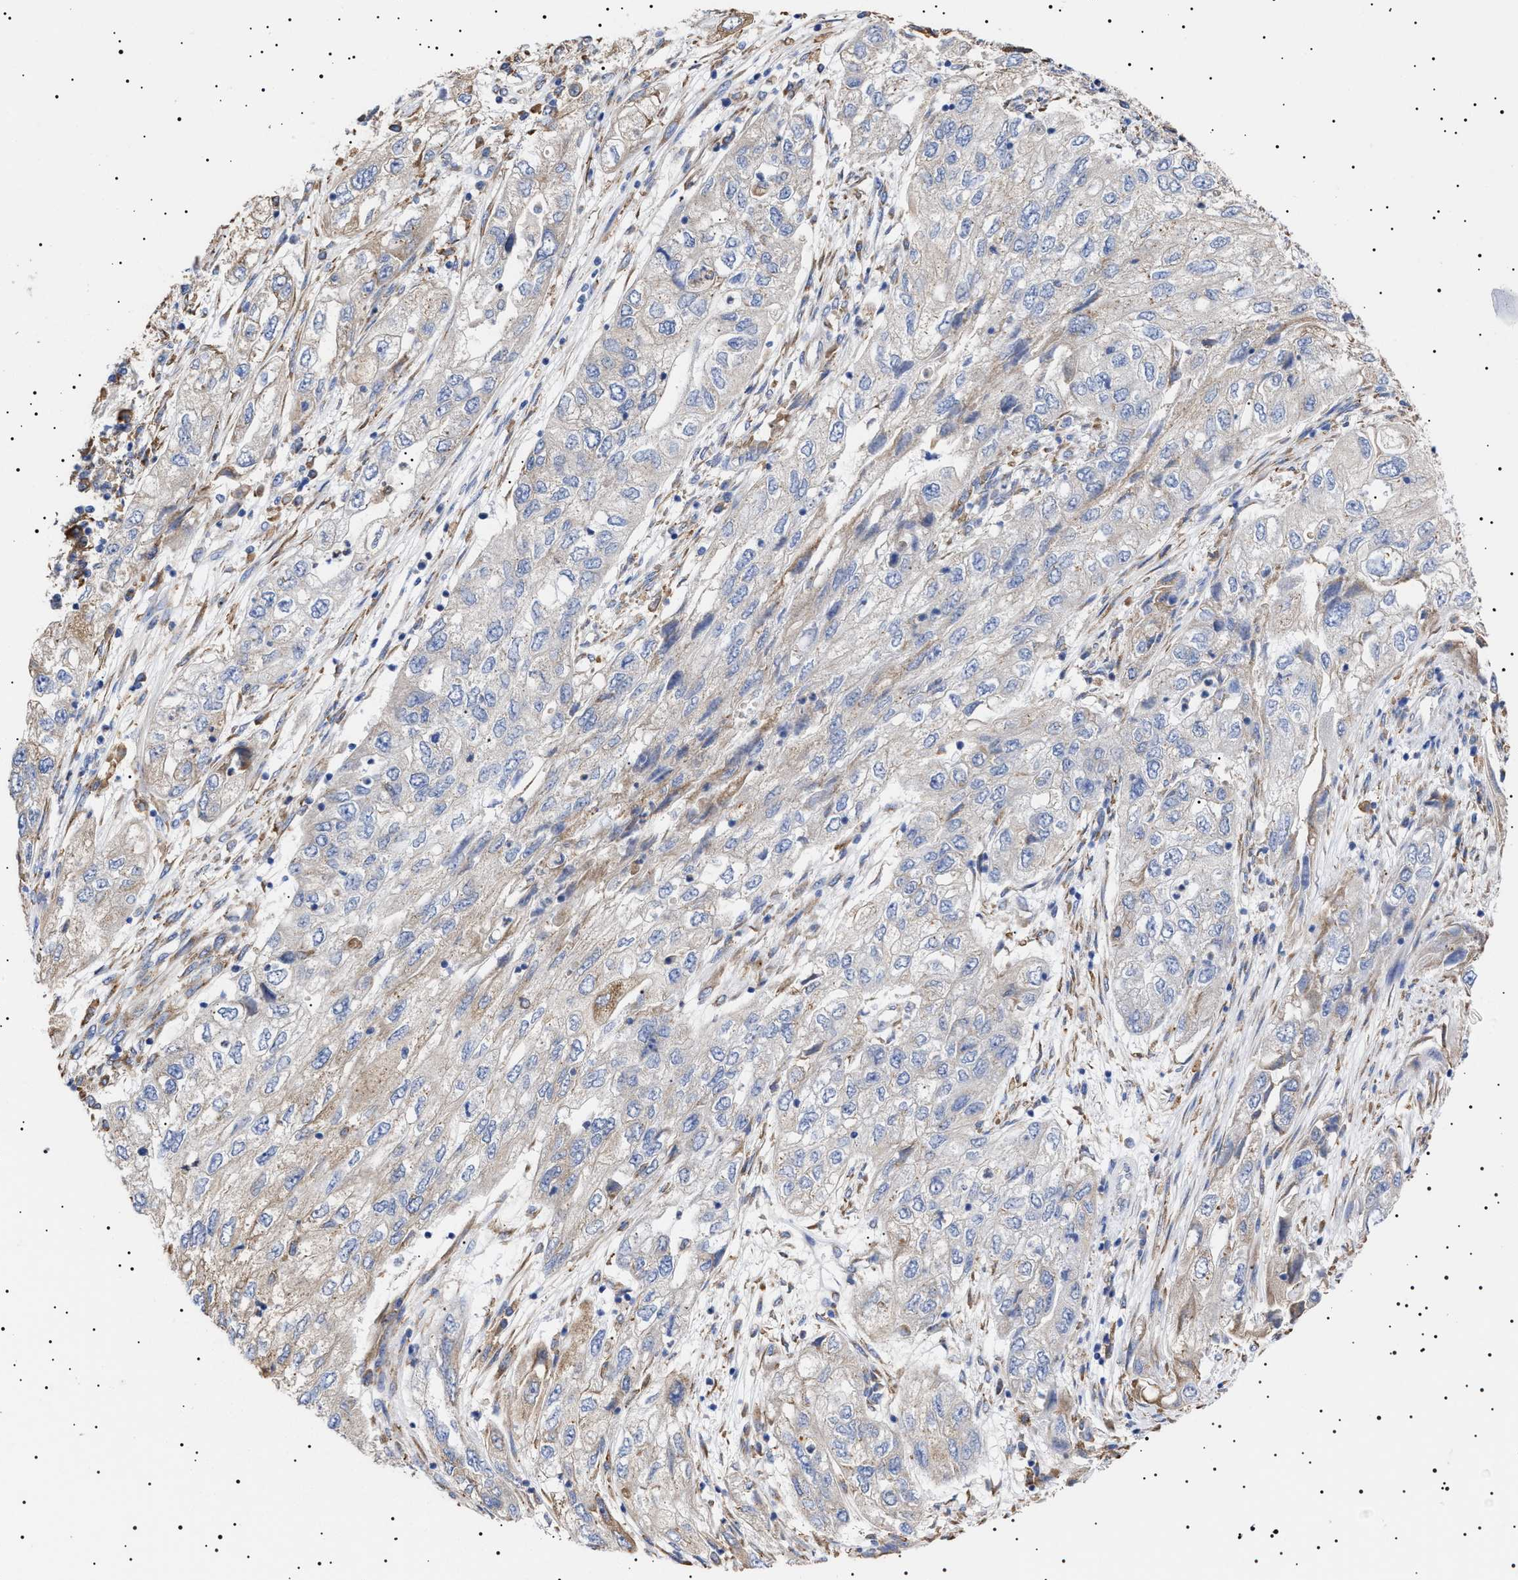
{"staining": {"intensity": "negative", "quantity": "none", "location": "none"}, "tissue": "endometrial cancer", "cell_type": "Tumor cells", "image_type": "cancer", "snomed": [{"axis": "morphology", "description": "Adenocarcinoma, NOS"}, {"axis": "topography", "description": "Endometrium"}], "caption": "This is a histopathology image of immunohistochemistry staining of endometrial adenocarcinoma, which shows no expression in tumor cells.", "gene": "ERCC6L2", "patient": {"sex": "female", "age": 49}}